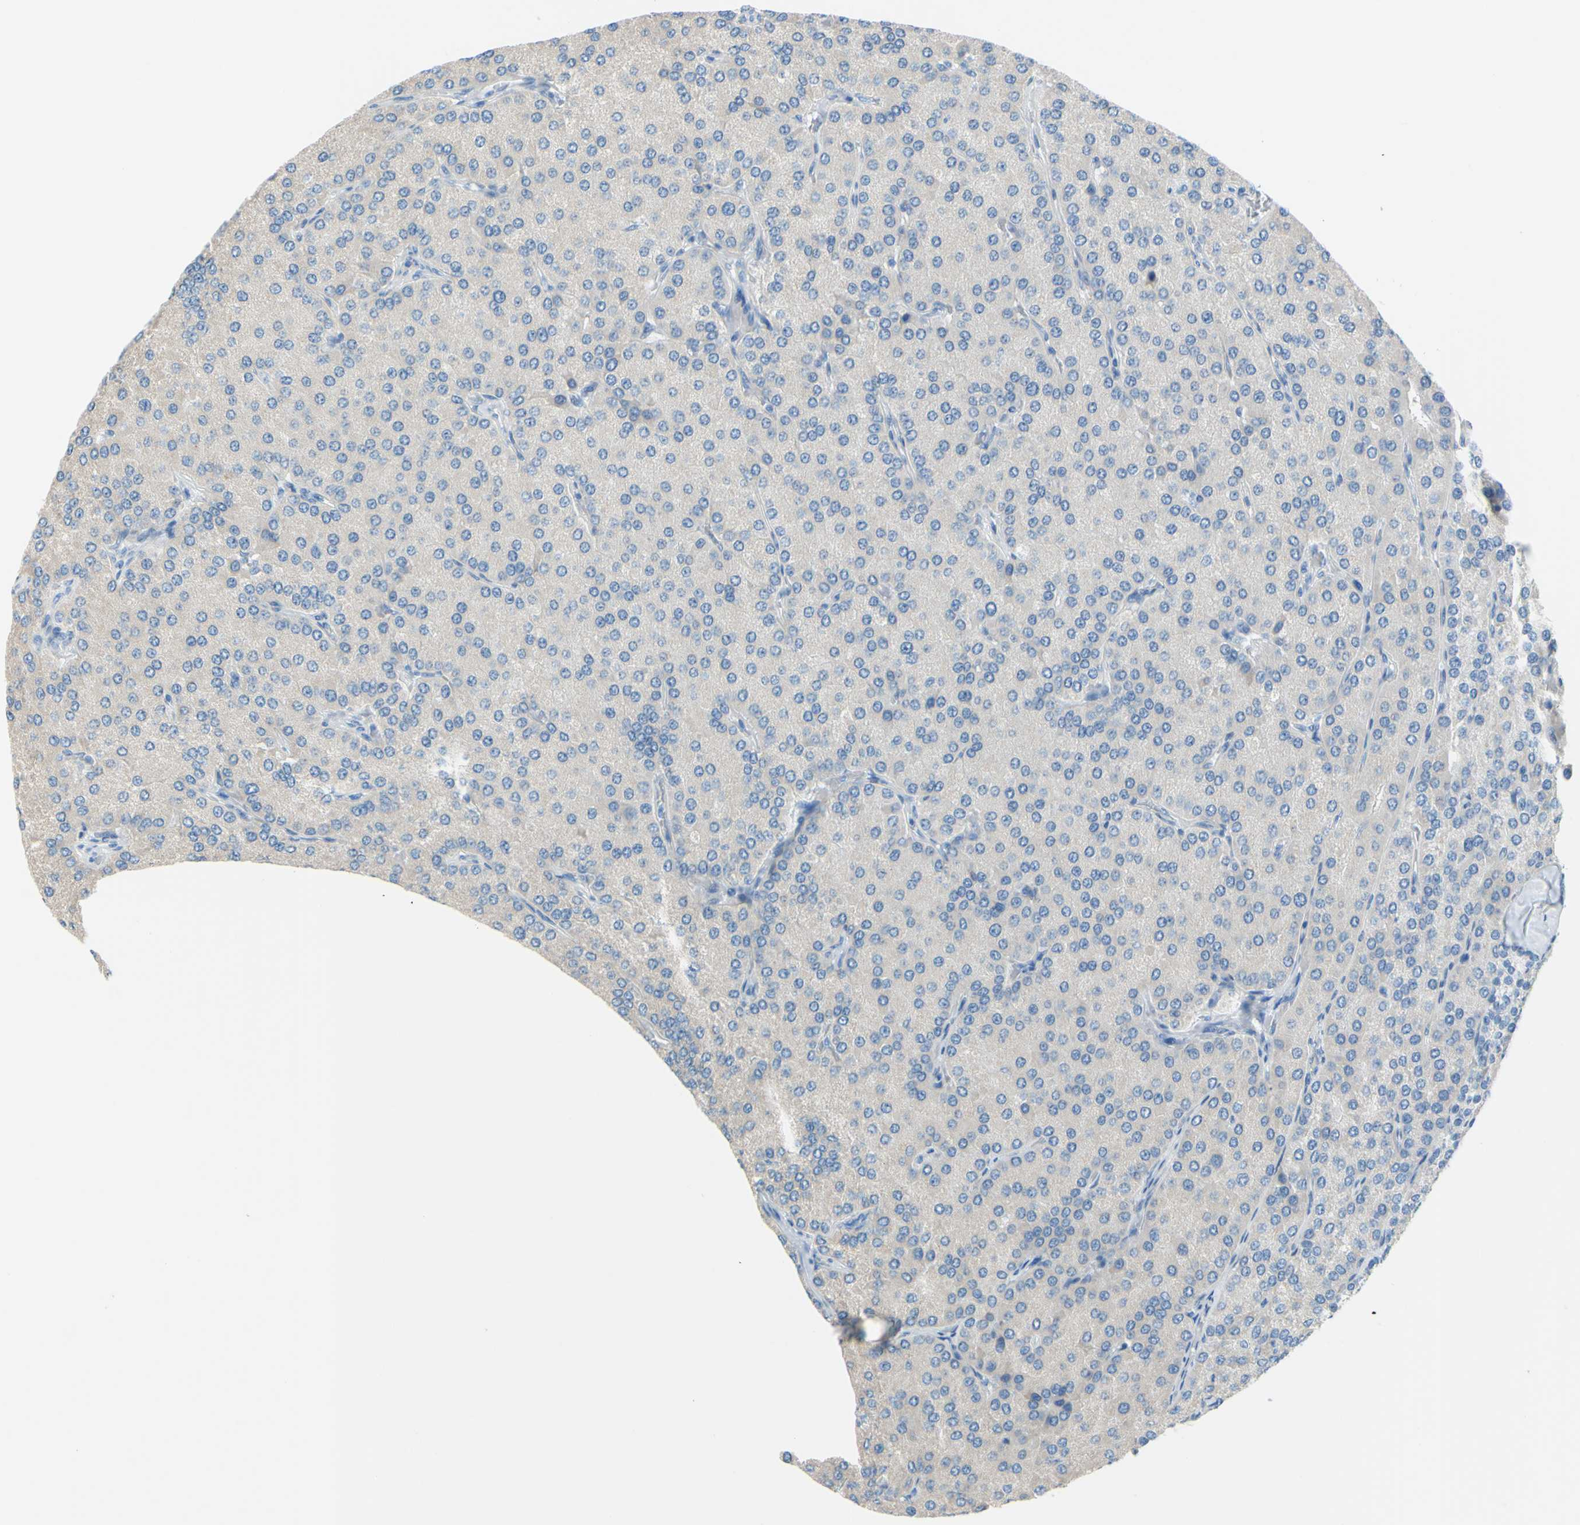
{"staining": {"intensity": "negative", "quantity": "none", "location": "none"}, "tissue": "parathyroid gland", "cell_type": "Glandular cells", "image_type": "normal", "snomed": [{"axis": "morphology", "description": "Normal tissue, NOS"}, {"axis": "morphology", "description": "Adenoma, NOS"}, {"axis": "topography", "description": "Parathyroid gland"}], "caption": "IHC micrograph of unremarkable parathyroid gland stained for a protein (brown), which reveals no expression in glandular cells. The staining is performed using DAB brown chromogen with nuclei counter-stained in using hematoxylin.", "gene": "SLC1A2", "patient": {"sex": "female", "age": 86}}